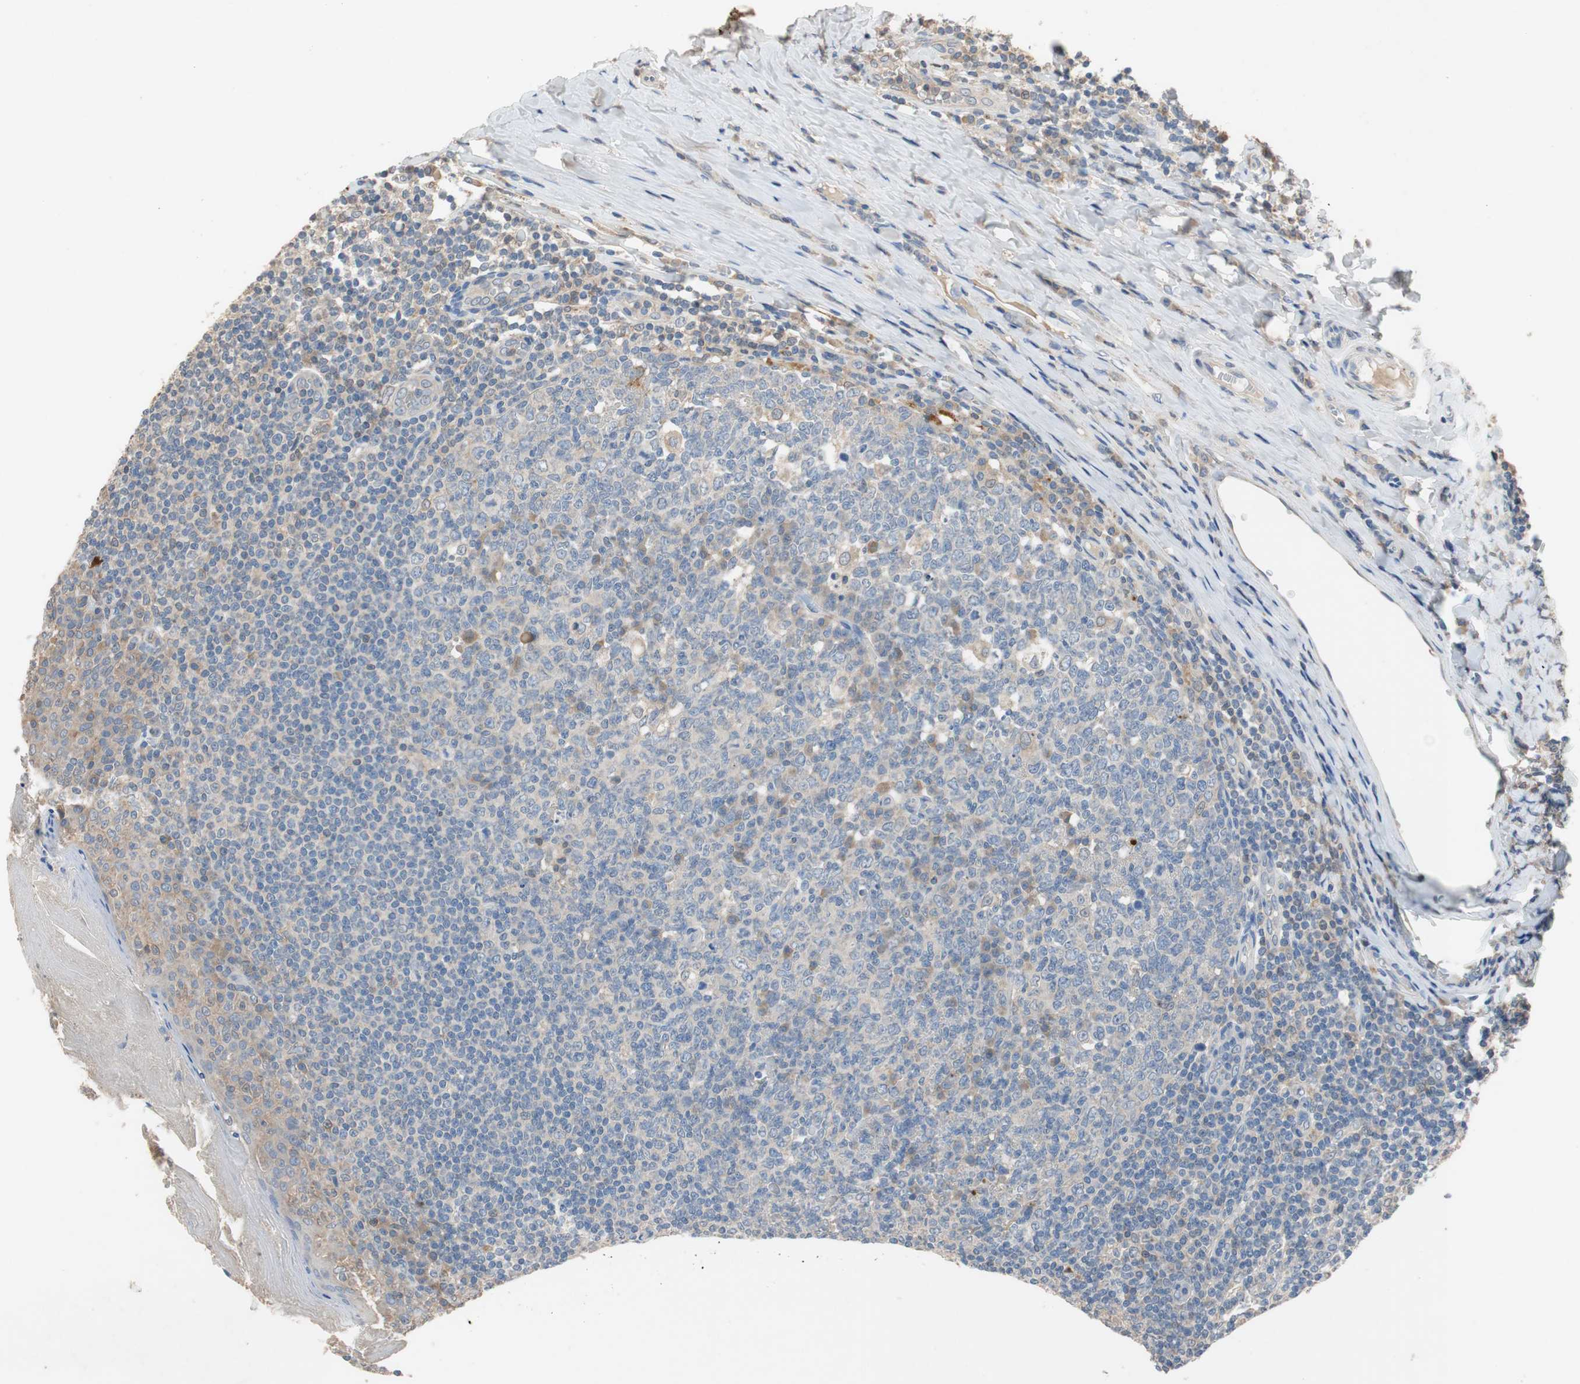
{"staining": {"intensity": "weak", "quantity": "<25%", "location": "cytoplasmic/membranous"}, "tissue": "tonsil", "cell_type": "Germinal center cells", "image_type": "normal", "snomed": [{"axis": "morphology", "description": "Normal tissue, NOS"}, {"axis": "topography", "description": "Tonsil"}], "caption": "Immunohistochemistry photomicrograph of normal human tonsil stained for a protein (brown), which displays no expression in germinal center cells.", "gene": "ADAP1", "patient": {"sex": "male", "age": 31}}